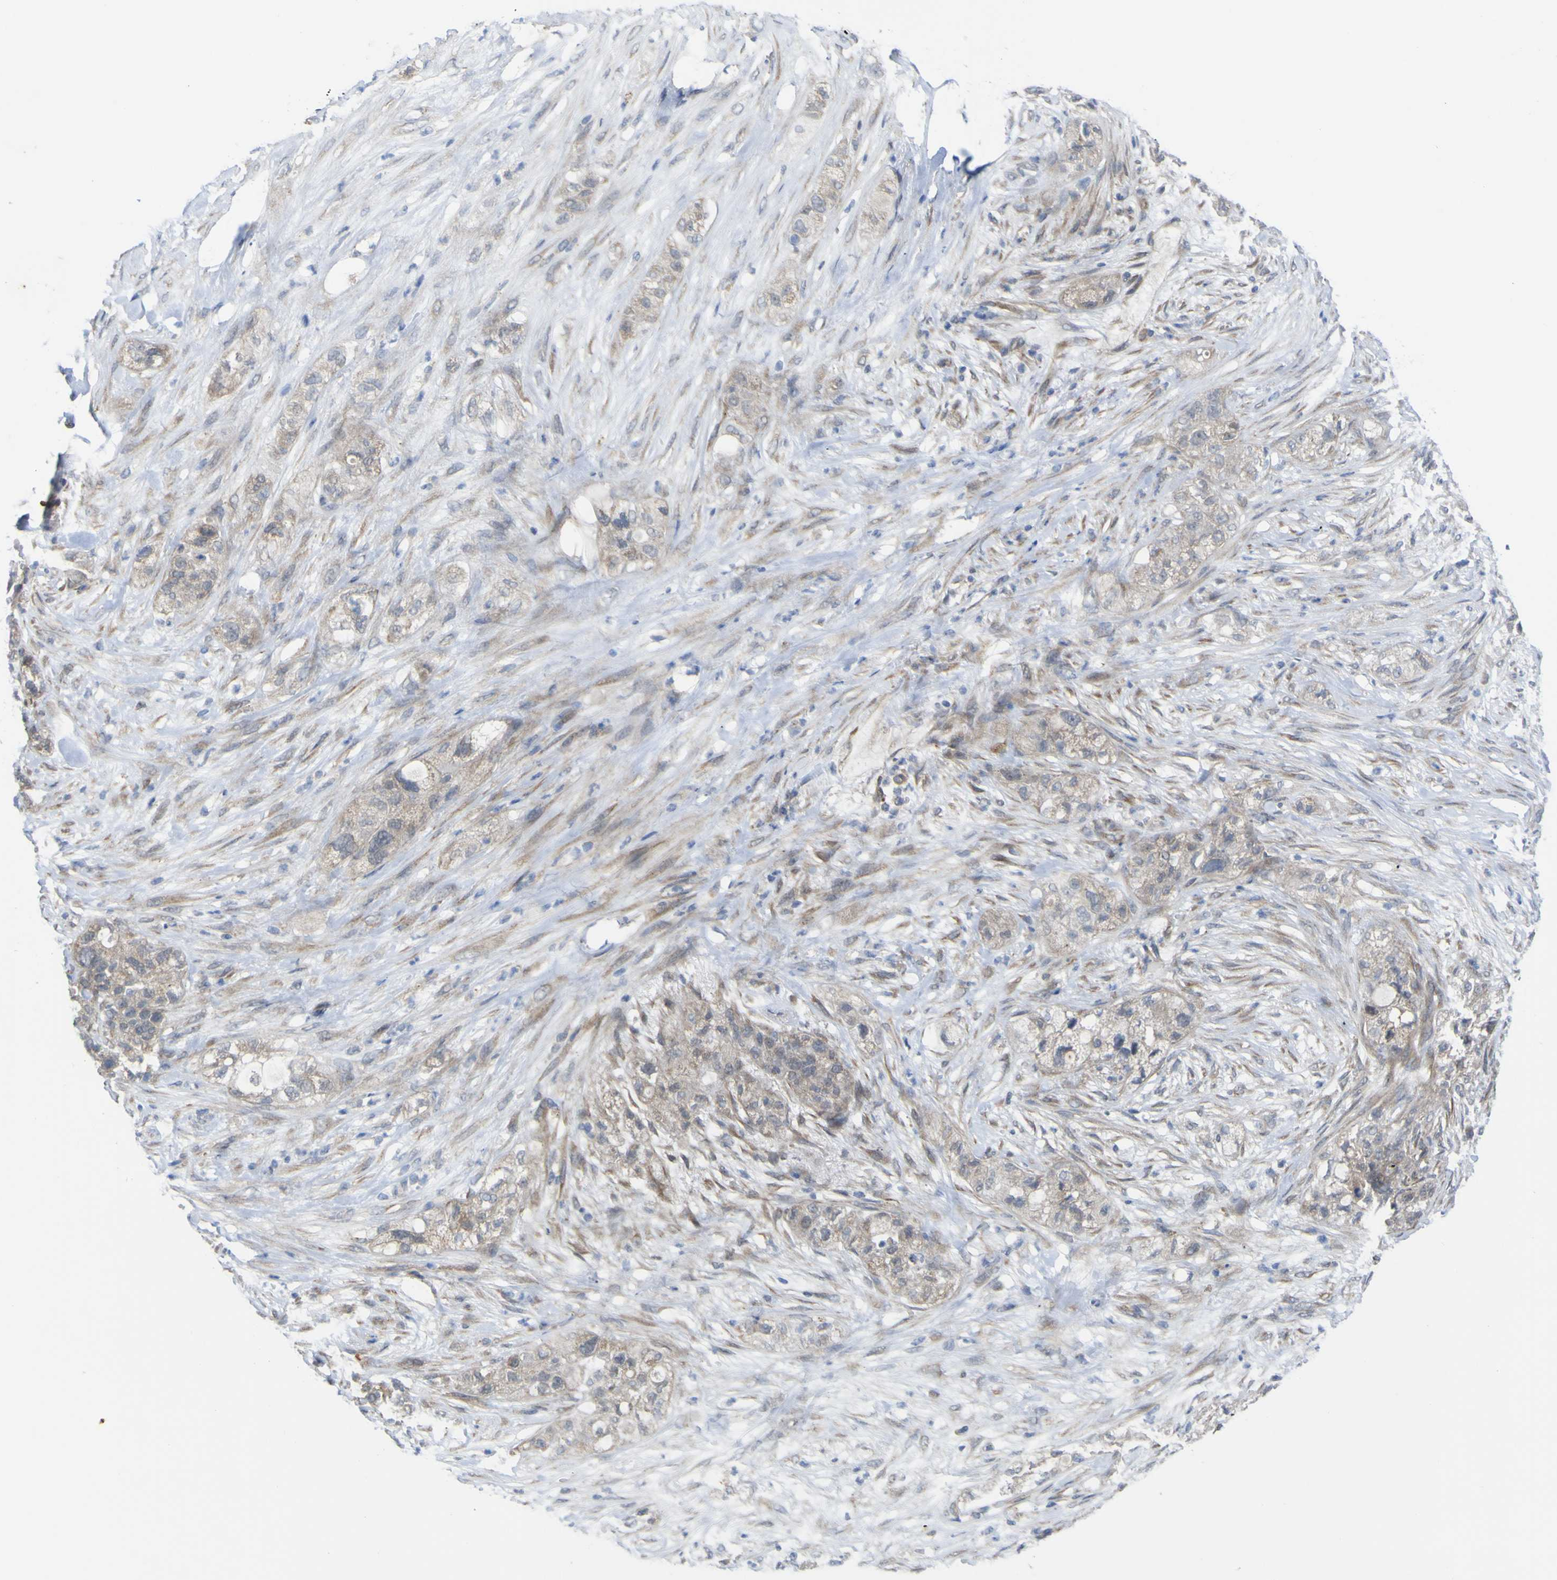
{"staining": {"intensity": "weak", "quantity": "<25%", "location": "cytoplasmic/membranous"}, "tissue": "pancreatic cancer", "cell_type": "Tumor cells", "image_type": "cancer", "snomed": [{"axis": "morphology", "description": "Adenocarcinoma, NOS"}, {"axis": "topography", "description": "Pancreas"}], "caption": "The histopathology image exhibits no staining of tumor cells in pancreatic adenocarcinoma.", "gene": "TNFRSF11A", "patient": {"sex": "female", "age": 78}}